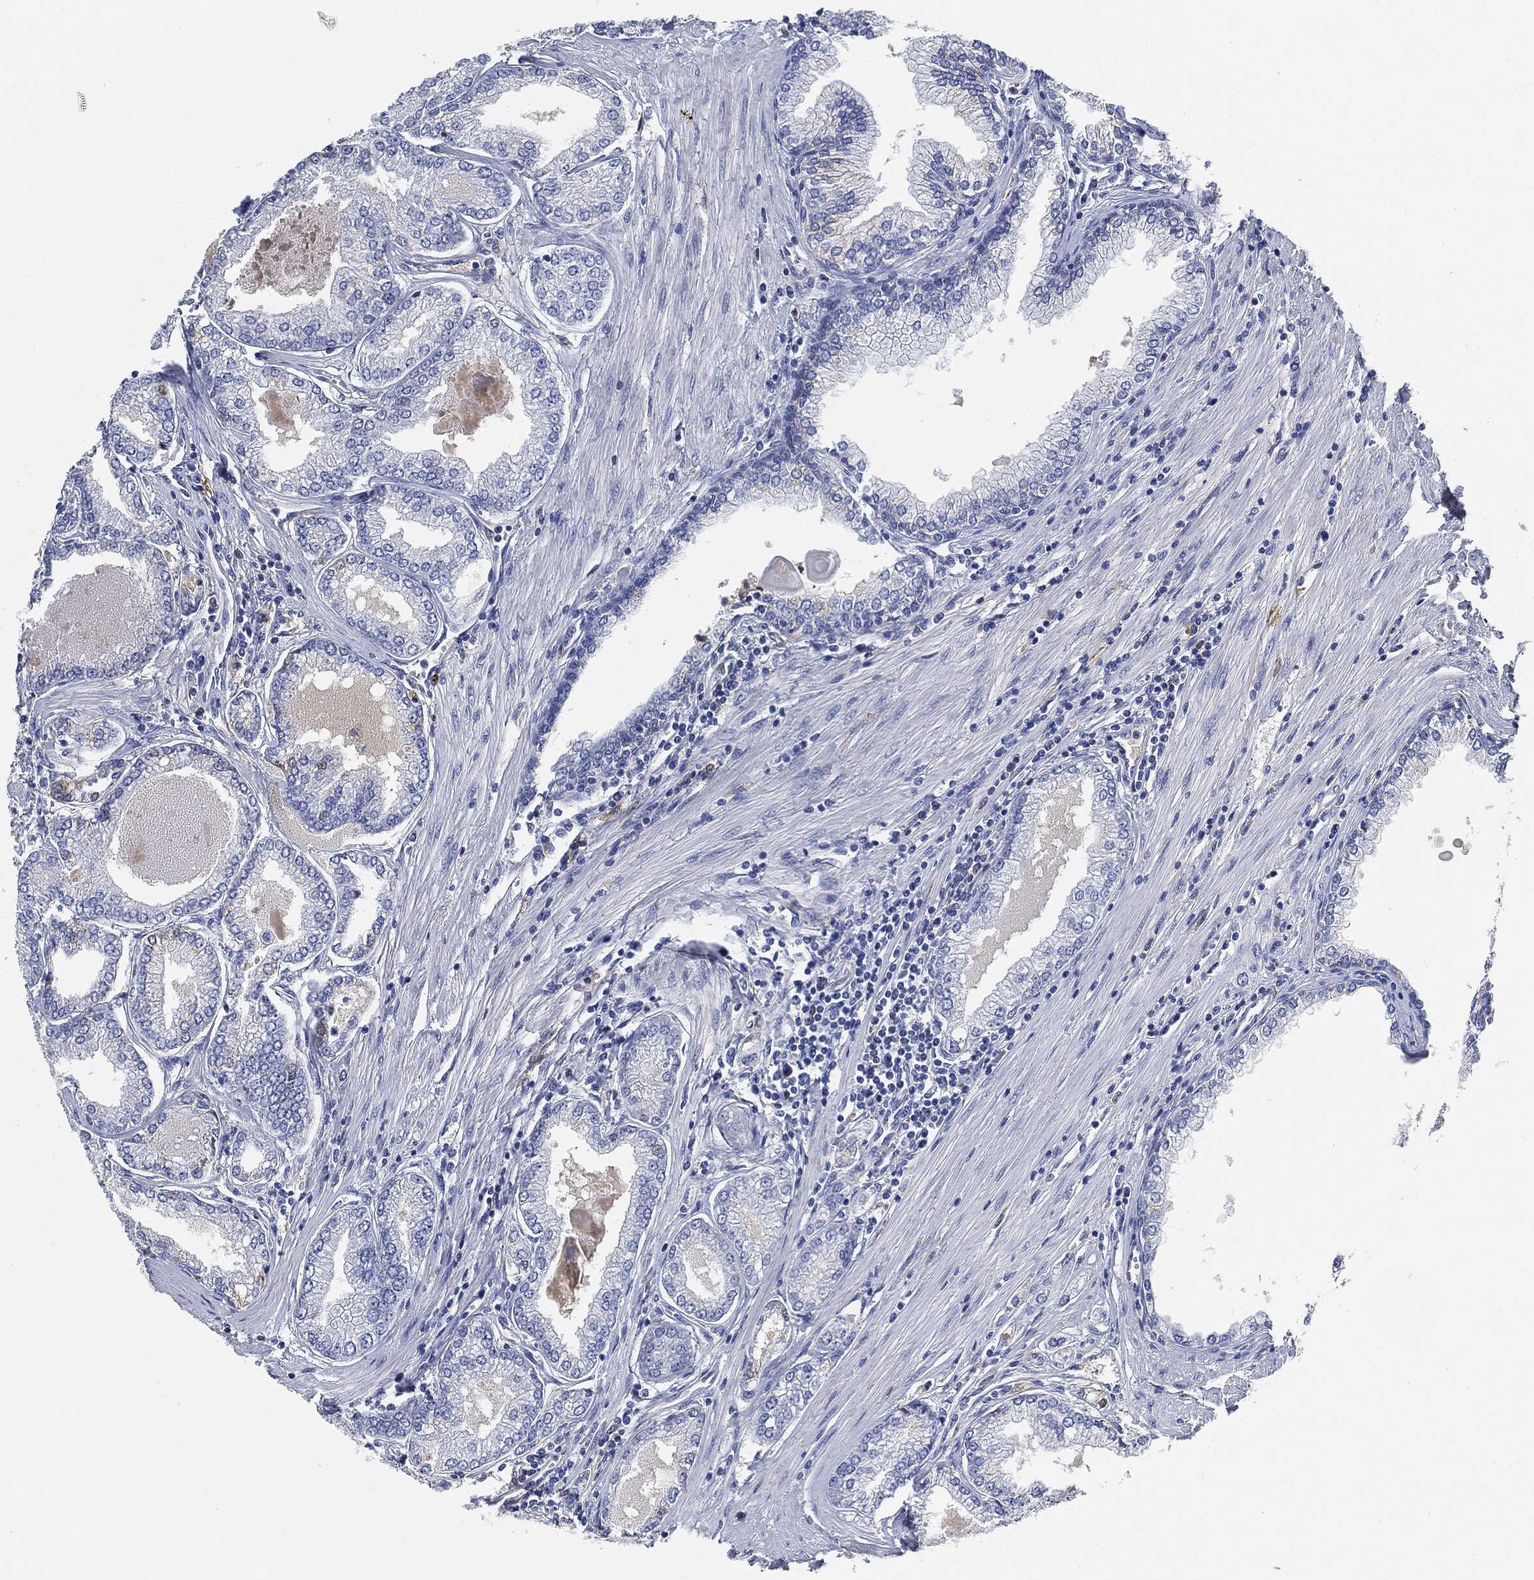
{"staining": {"intensity": "negative", "quantity": "none", "location": "none"}, "tissue": "prostate cancer", "cell_type": "Tumor cells", "image_type": "cancer", "snomed": [{"axis": "morphology", "description": "Adenocarcinoma, Low grade"}, {"axis": "topography", "description": "Prostate"}], "caption": "Tumor cells show no significant positivity in low-grade adenocarcinoma (prostate).", "gene": "IGLV6-57", "patient": {"sex": "male", "age": 72}}